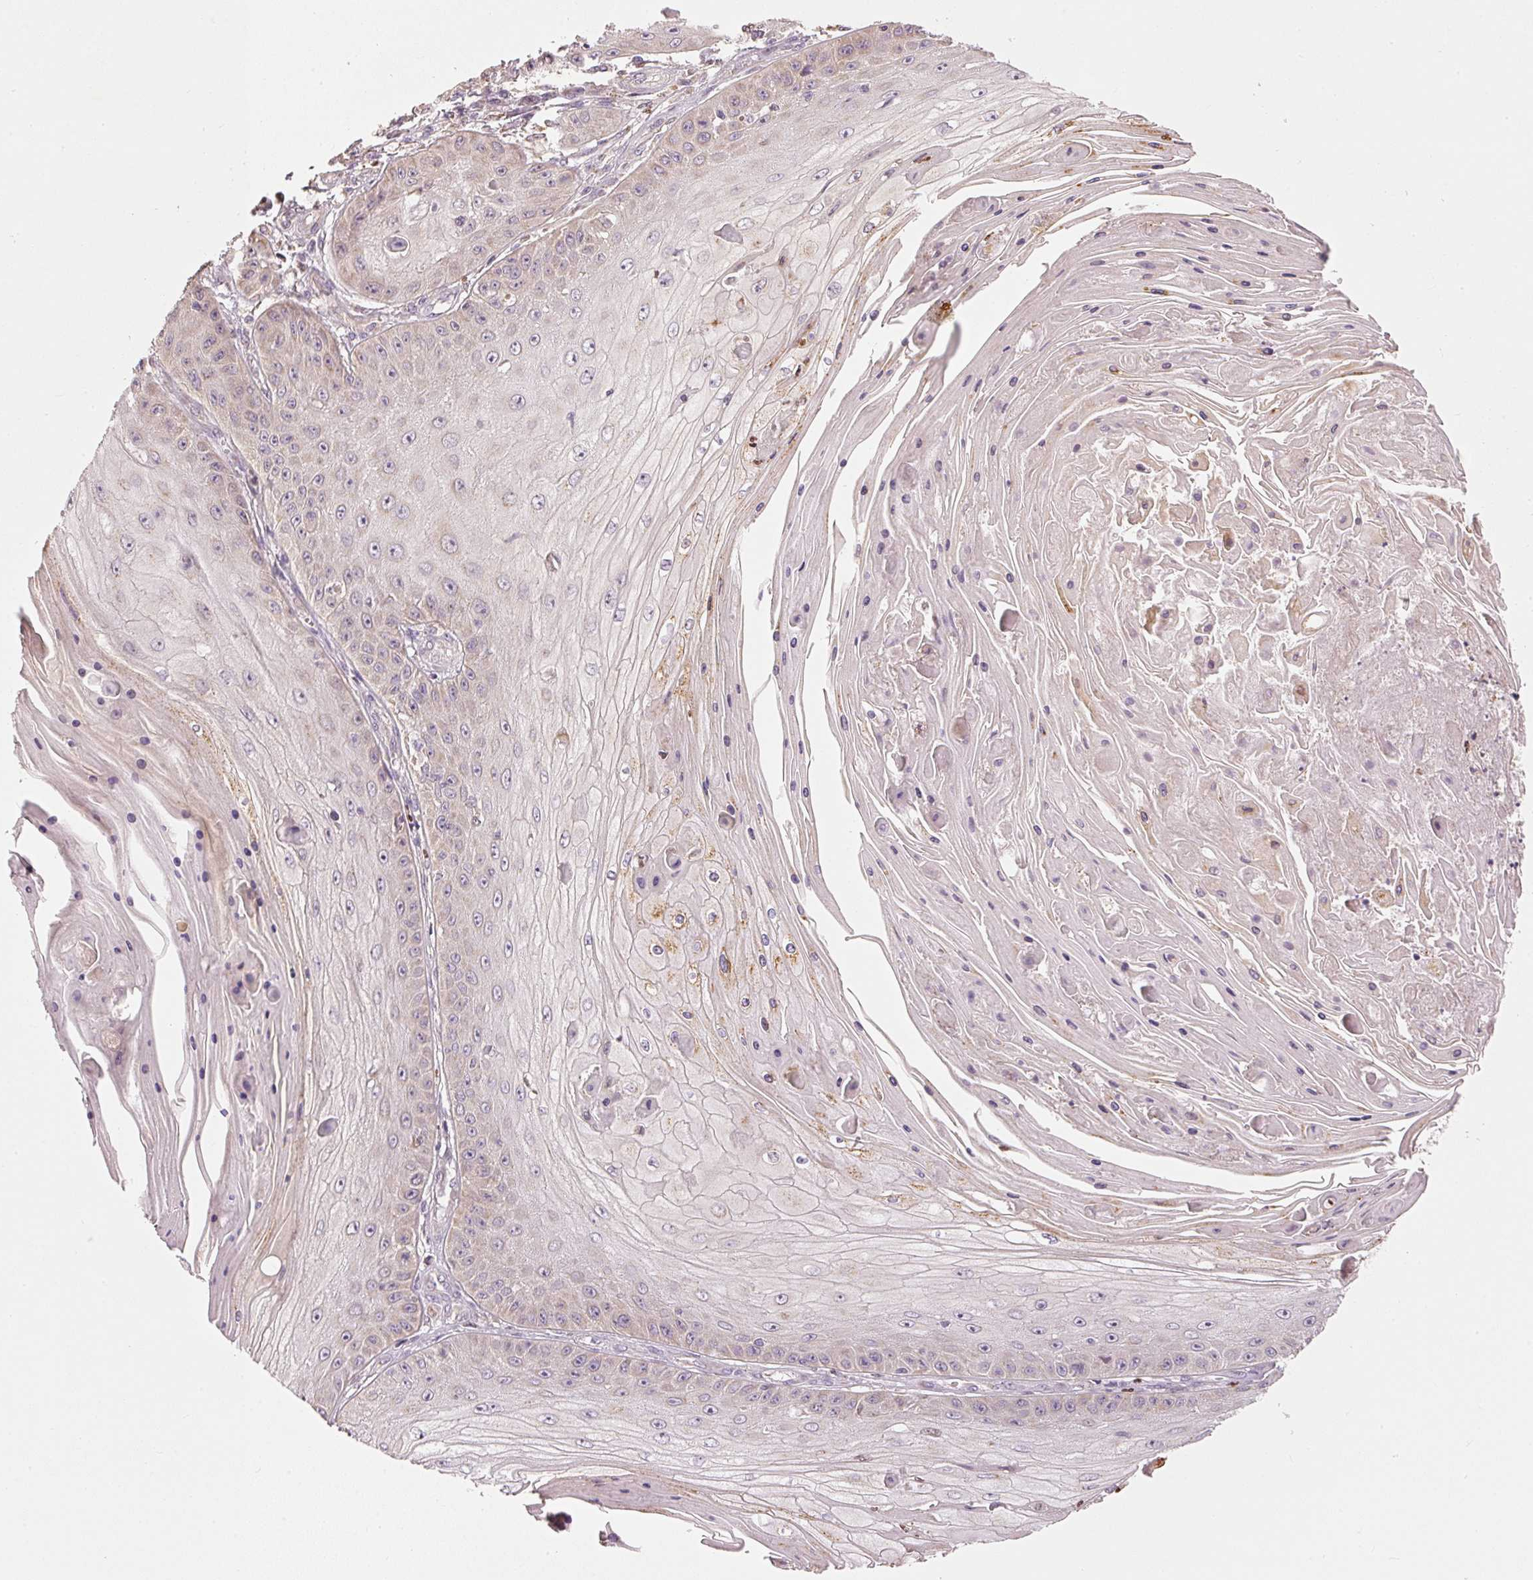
{"staining": {"intensity": "negative", "quantity": "none", "location": "none"}, "tissue": "skin cancer", "cell_type": "Tumor cells", "image_type": "cancer", "snomed": [{"axis": "morphology", "description": "Squamous cell carcinoma, NOS"}, {"axis": "topography", "description": "Skin"}], "caption": "This is an immunohistochemistry image of skin cancer (squamous cell carcinoma). There is no positivity in tumor cells.", "gene": "MTHFD1L", "patient": {"sex": "male", "age": 70}}